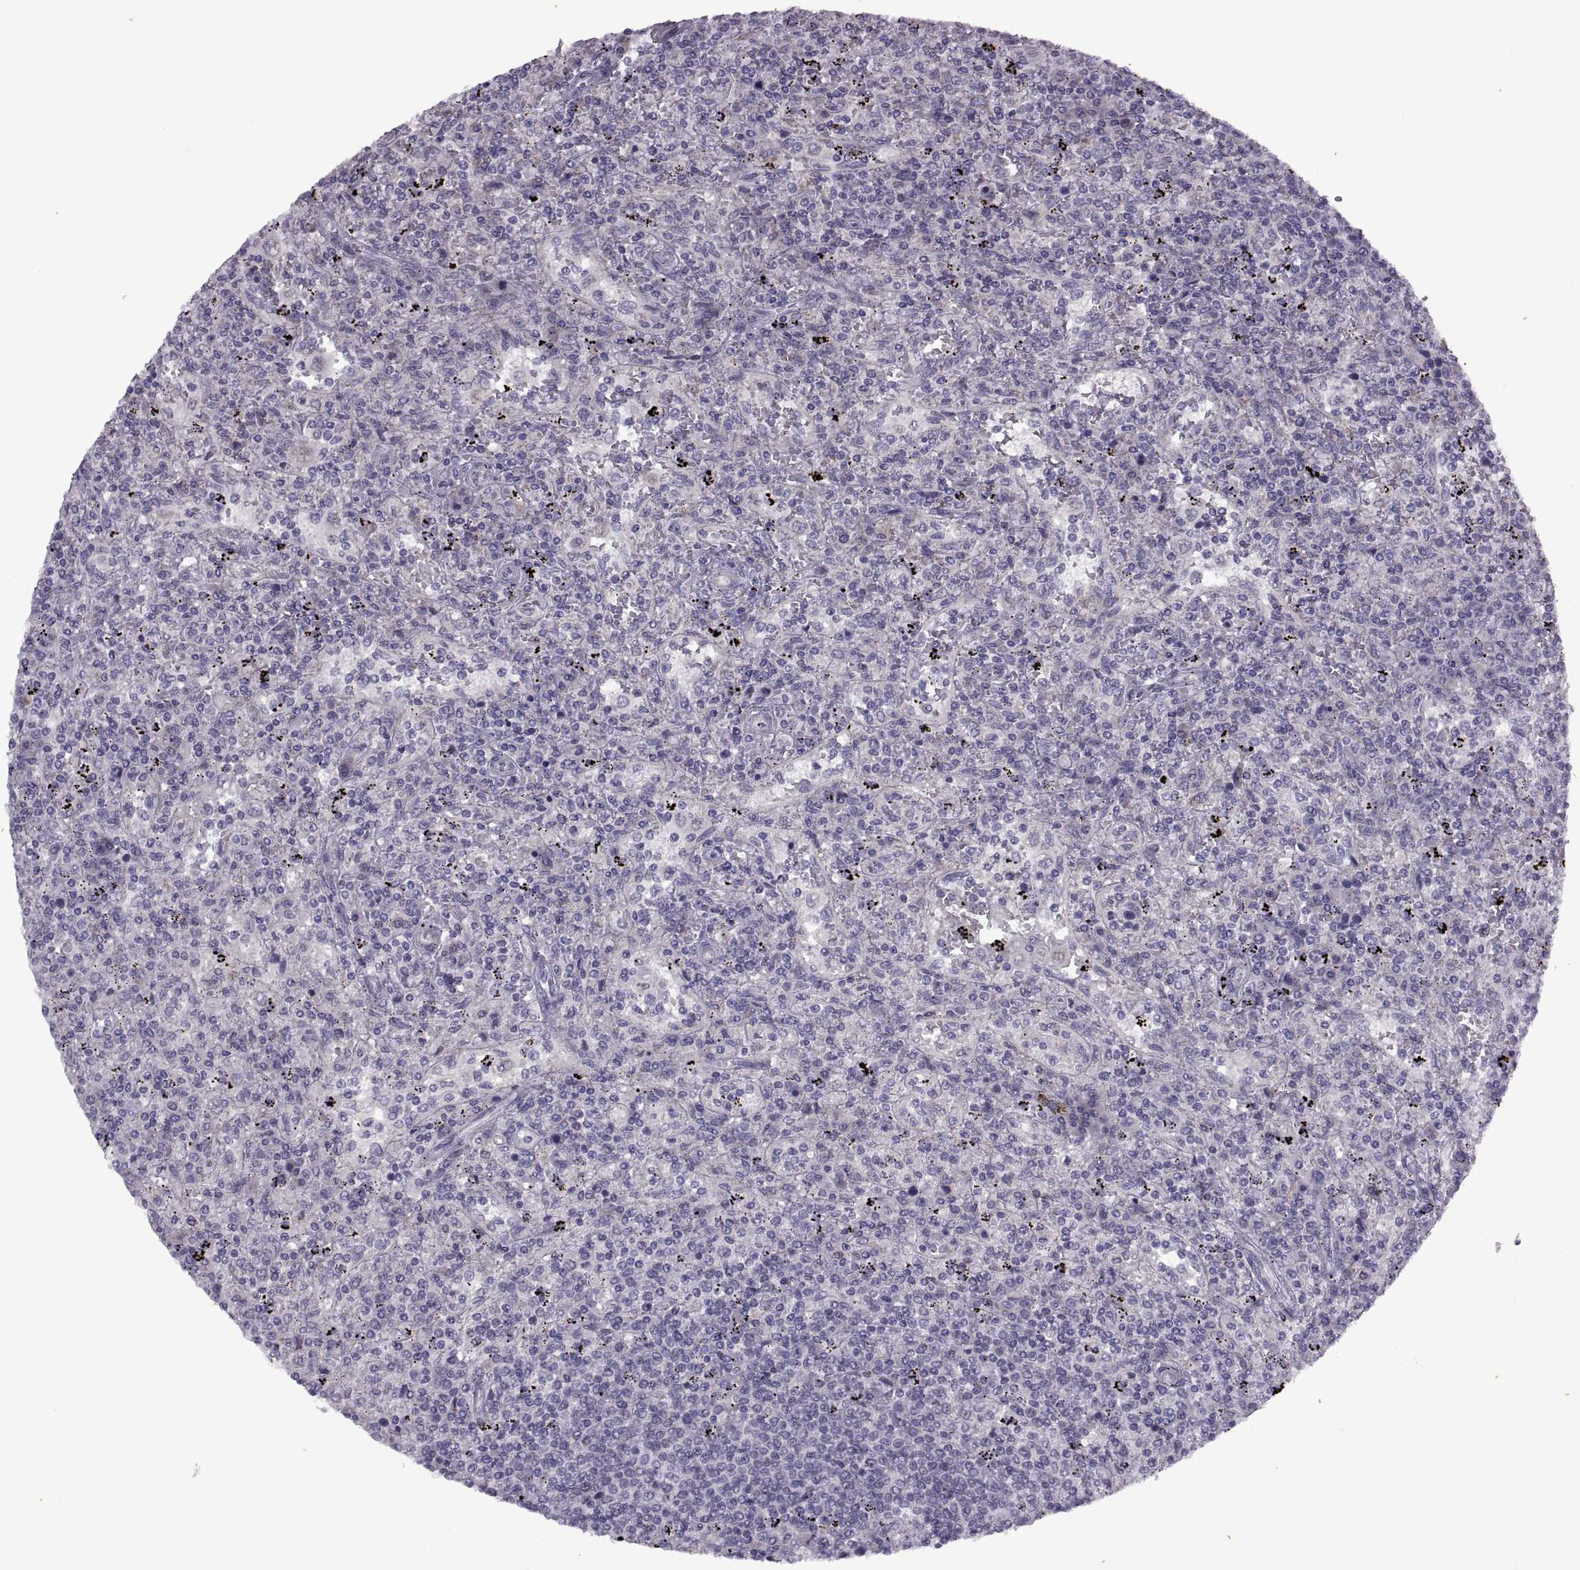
{"staining": {"intensity": "negative", "quantity": "none", "location": "none"}, "tissue": "lymphoma", "cell_type": "Tumor cells", "image_type": "cancer", "snomed": [{"axis": "morphology", "description": "Malignant lymphoma, non-Hodgkin's type, Low grade"}, {"axis": "topography", "description": "Spleen"}], "caption": "The photomicrograph demonstrates no staining of tumor cells in malignant lymphoma, non-Hodgkin's type (low-grade). The staining is performed using DAB (3,3'-diaminobenzidine) brown chromogen with nuclei counter-stained in using hematoxylin.", "gene": "RIPK4", "patient": {"sex": "male", "age": 62}}